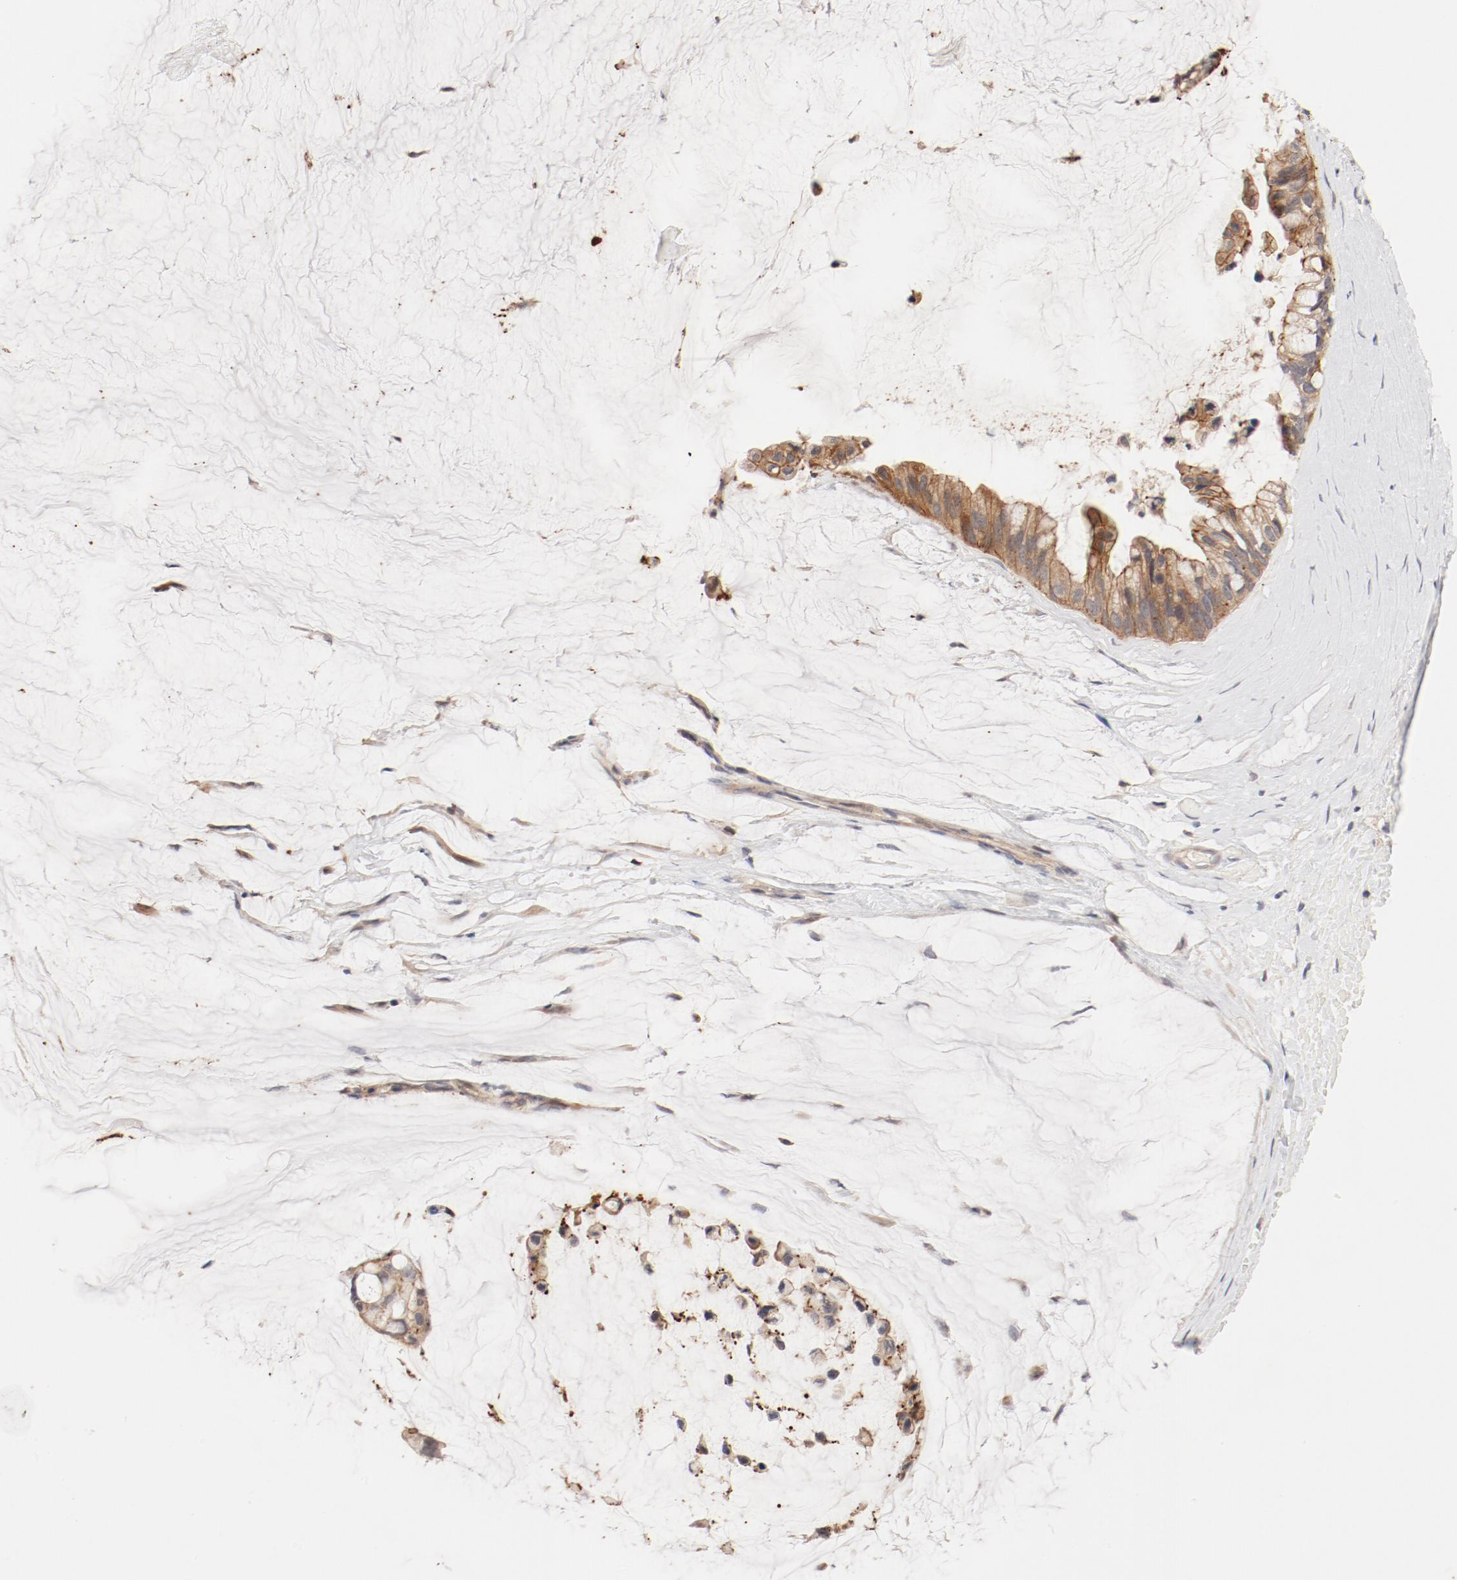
{"staining": {"intensity": "moderate", "quantity": ">75%", "location": "cytoplasmic/membranous"}, "tissue": "ovarian cancer", "cell_type": "Tumor cells", "image_type": "cancer", "snomed": [{"axis": "morphology", "description": "Cystadenocarcinoma, mucinous, NOS"}, {"axis": "topography", "description": "Ovary"}], "caption": "The histopathology image shows immunohistochemical staining of ovarian mucinous cystadenocarcinoma. There is moderate cytoplasmic/membranous positivity is present in approximately >75% of tumor cells.", "gene": "ZNF267", "patient": {"sex": "female", "age": 39}}